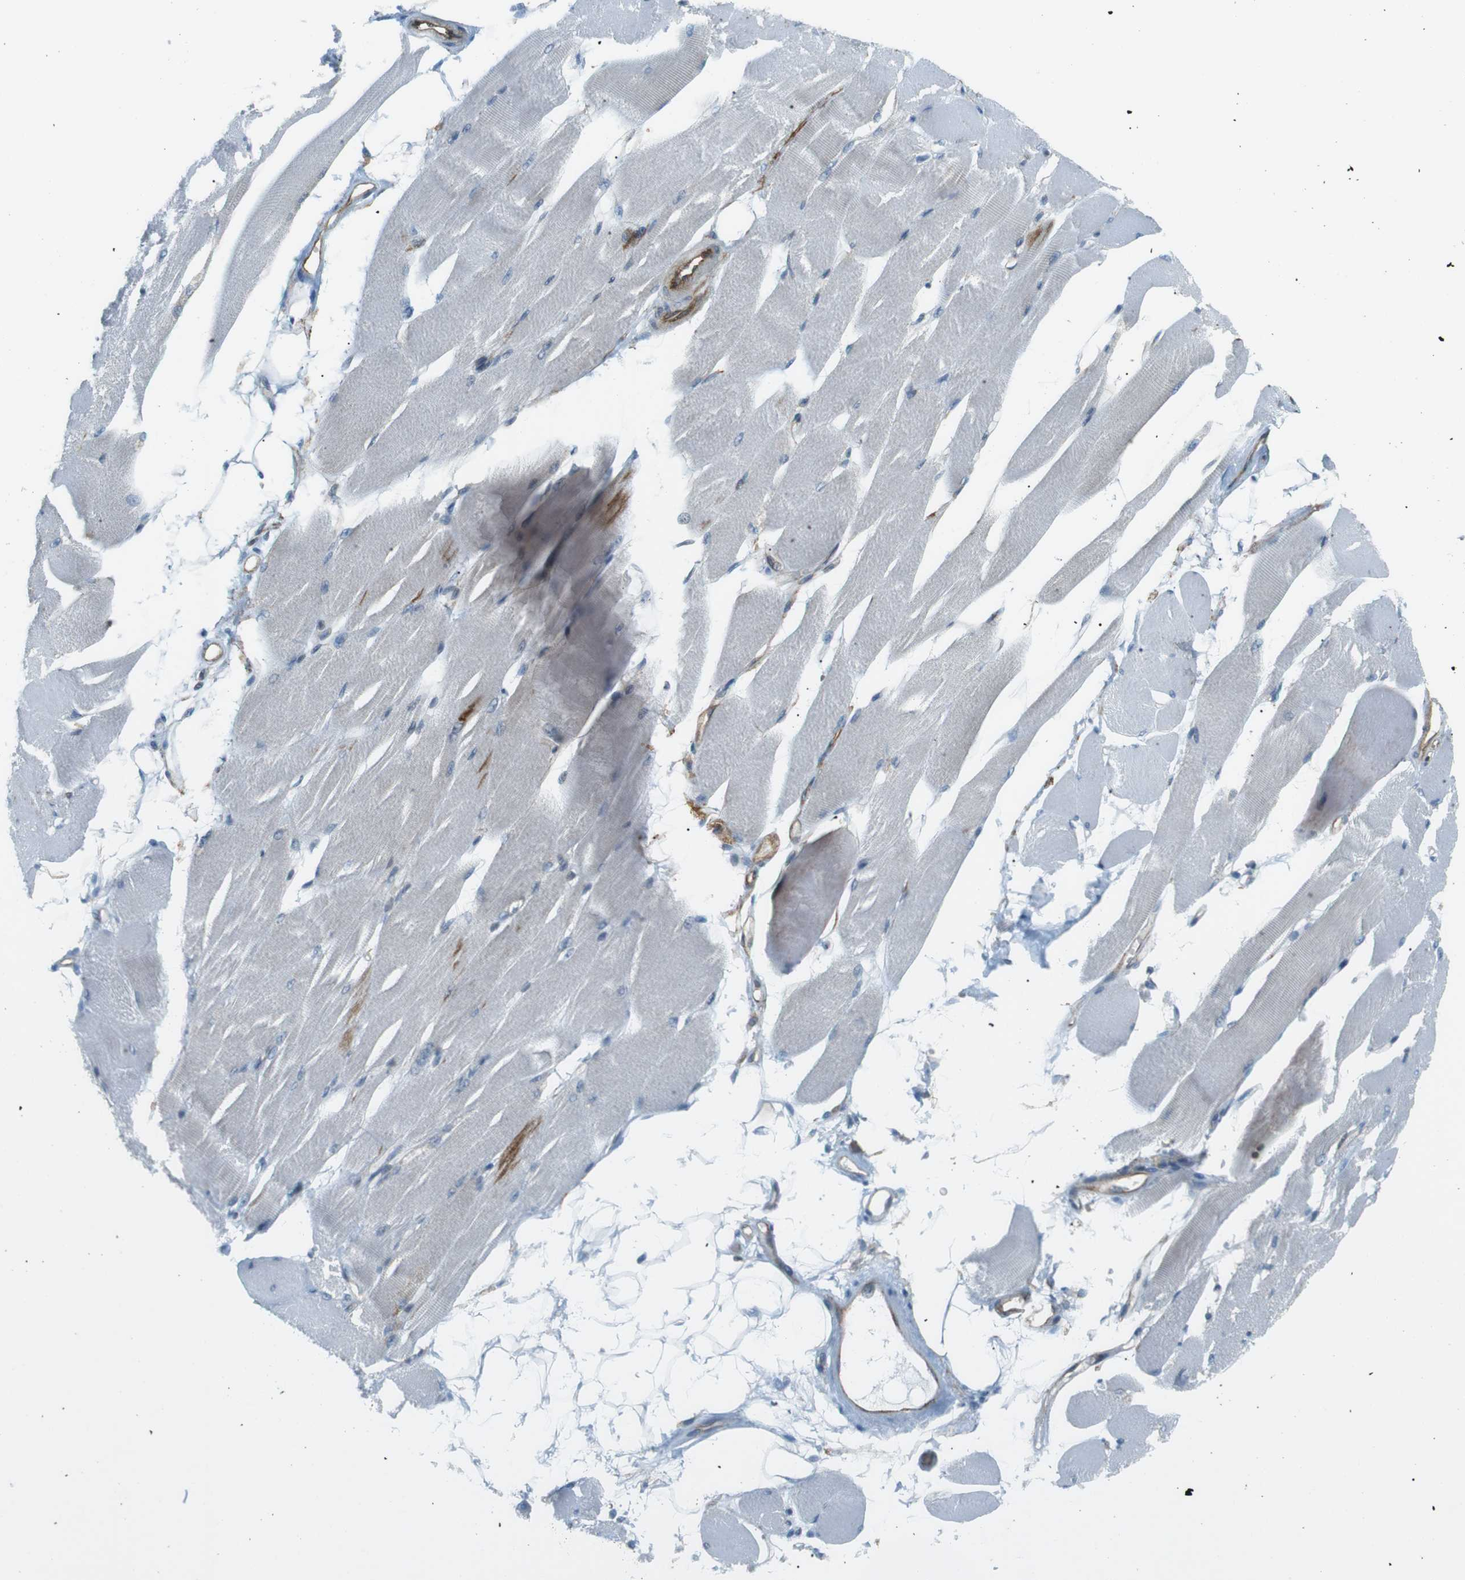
{"staining": {"intensity": "negative", "quantity": "none", "location": "none"}, "tissue": "skeletal muscle", "cell_type": "Myocytes", "image_type": "normal", "snomed": [{"axis": "morphology", "description": "Normal tissue, NOS"}, {"axis": "topography", "description": "Skeletal muscle"}, {"axis": "topography", "description": "Peripheral nerve tissue"}], "caption": "Photomicrograph shows no significant protein expression in myocytes of benign skeletal muscle.", "gene": "FLII", "patient": {"sex": "female", "age": 84}}